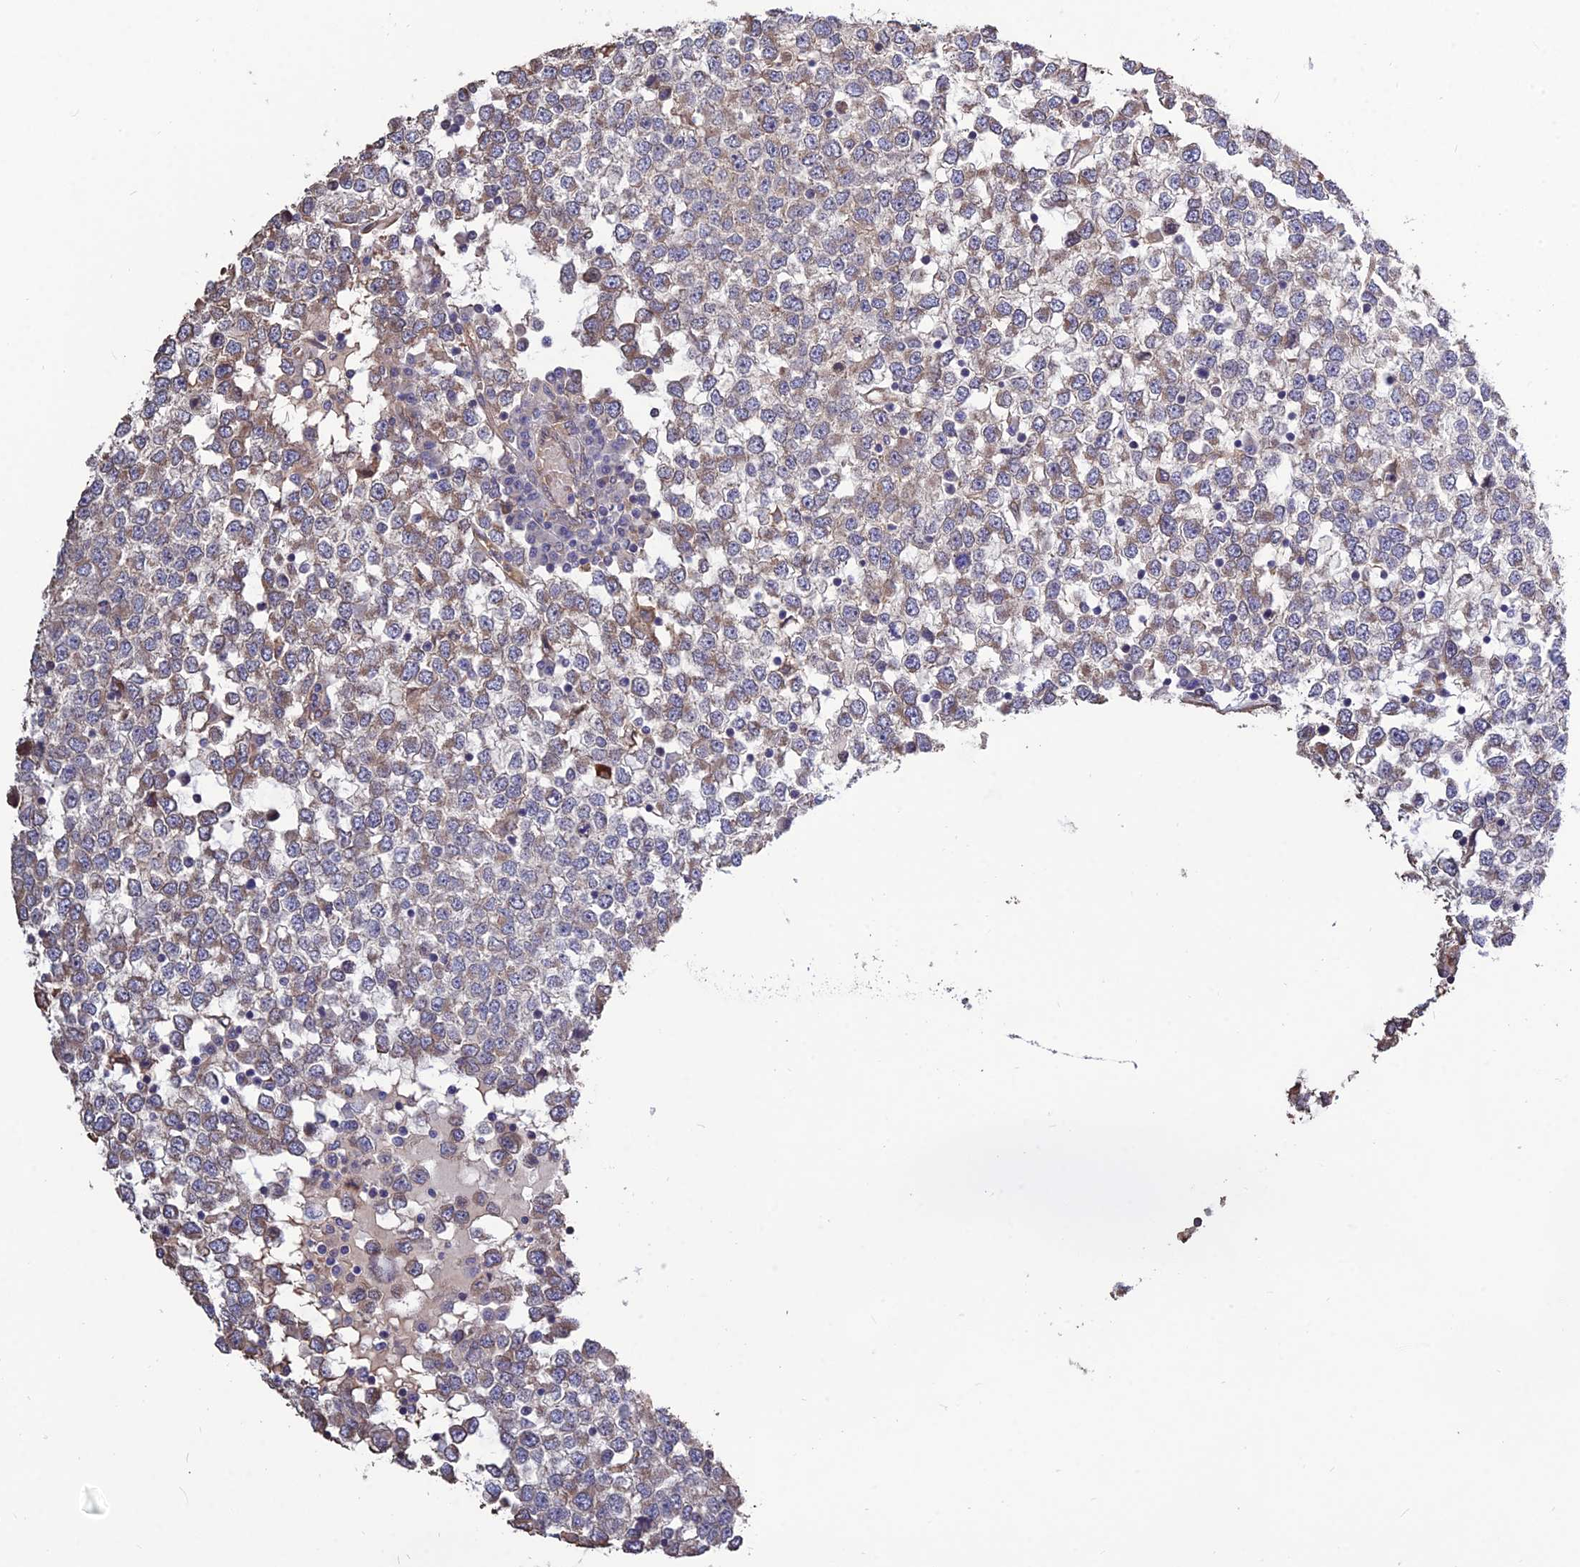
{"staining": {"intensity": "weak", "quantity": "25%-75%", "location": "cytoplasmic/membranous"}, "tissue": "testis cancer", "cell_type": "Tumor cells", "image_type": "cancer", "snomed": [{"axis": "morphology", "description": "Seminoma, NOS"}, {"axis": "topography", "description": "Testis"}], "caption": "DAB immunohistochemical staining of seminoma (testis) demonstrates weak cytoplasmic/membranous protein positivity in about 25%-75% of tumor cells. Immunohistochemistry stains the protein of interest in brown and the nuclei are stained blue.", "gene": "CRTAP", "patient": {"sex": "male", "age": 65}}